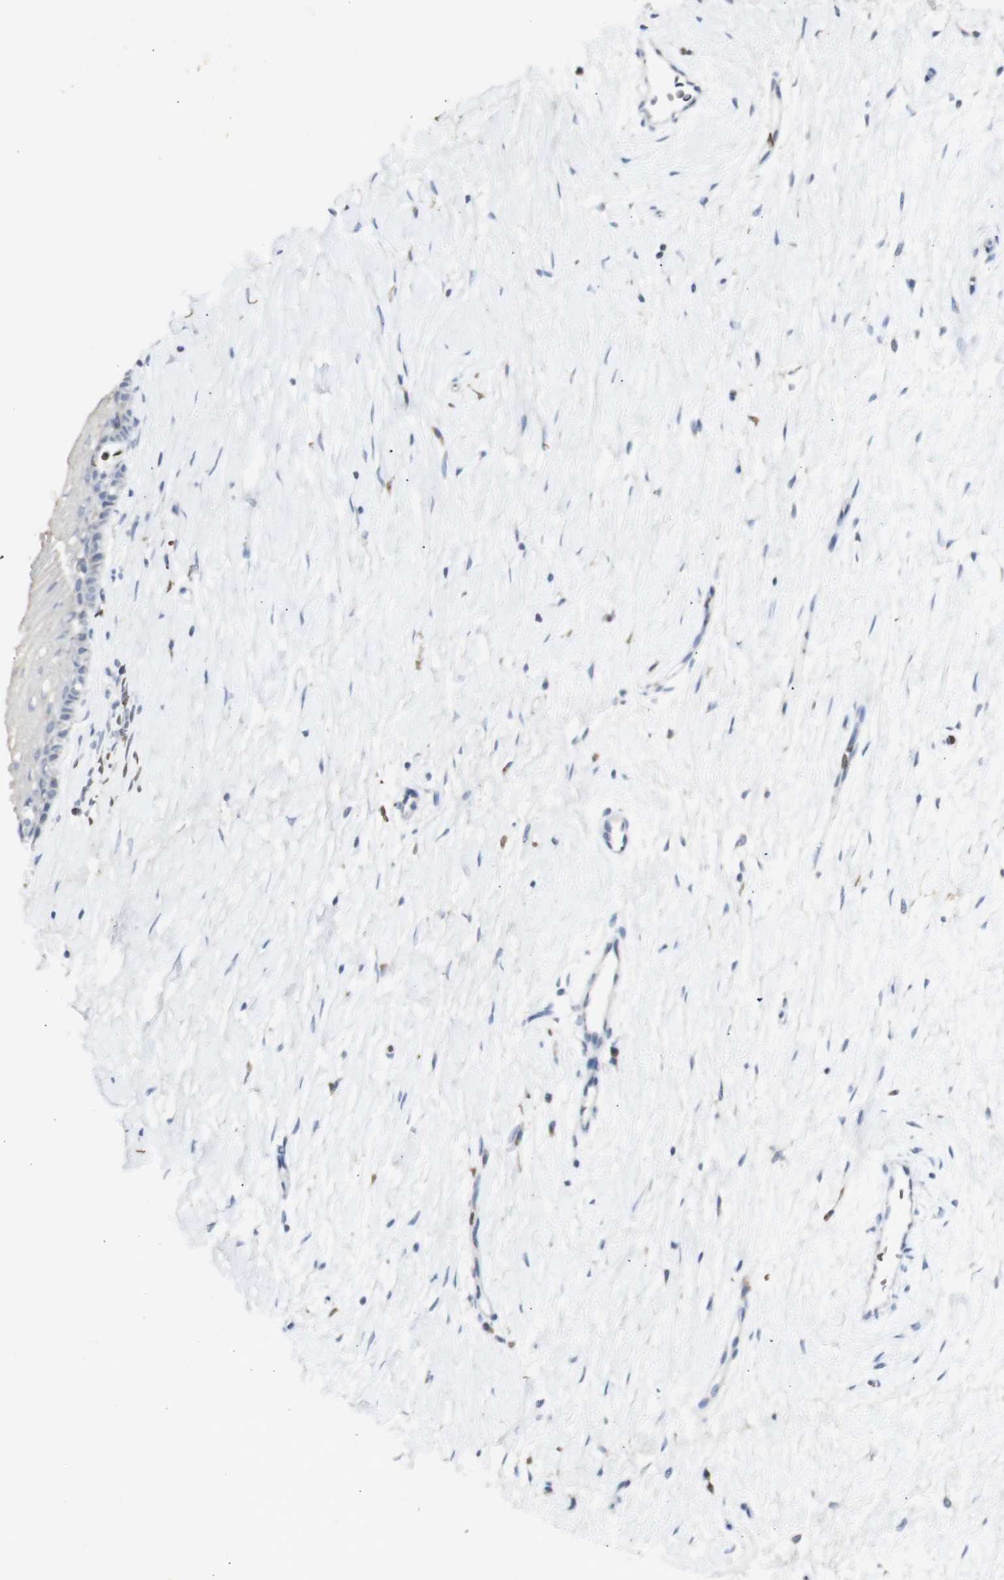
{"staining": {"intensity": "weak", "quantity": ">75%", "location": "cytoplasmic/membranous"}, "tissue": "cervix", "cell_type": "Glandular cells", "image_type": "normal", "snomed": [{"axis": "morphology", "description": "Normal tissue, NOS"}, {"axis": "topography", "description": "Cervix"}], "caption": "Cervix stained with DAB immunohistochemistry (IHC) exhibits low levels of weak cytoplasmic/membranous expression in approximately >75% of glandular cells.", "gene": "INS", "patient": {"sex": "female", "age": 39}}